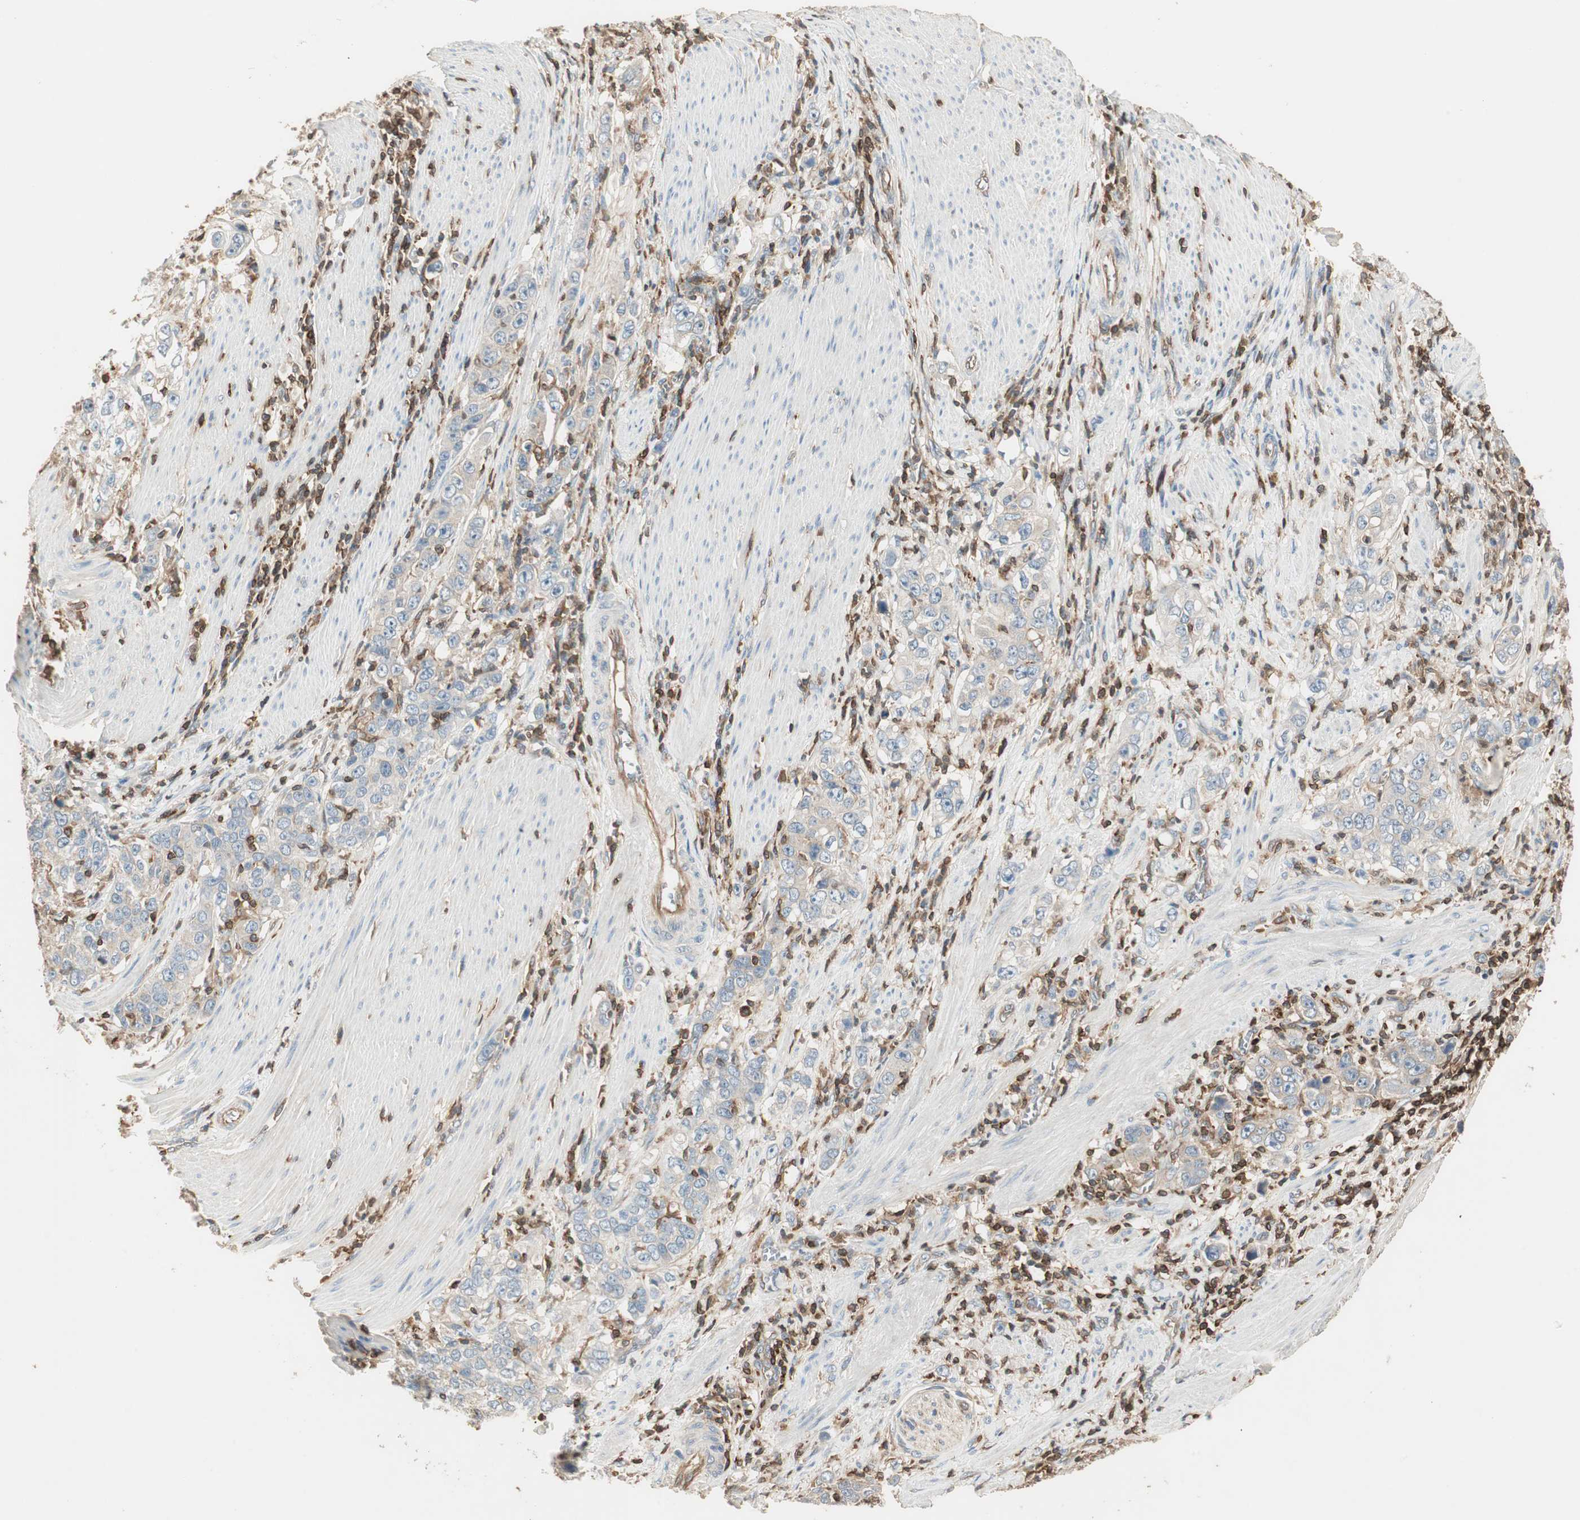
{"staining": {"intensity": "negative", "quantity": "none", "location": "none"}, "tissue": "stomach cancer", "cell_type": "Tumor cells", "image_type": "cancer", "snomed": [{"axis": "morphology", "description": "Adenocarcinoma, NOS"}, {"axis": "topography", "description": "Stomach, lower"}], "caption": "IHC of stomach adenocarcinoma demonstrates no positivity in tumor cells.", "gene": "CRLF3", "patient": {"sex": "female", "age": 72}}